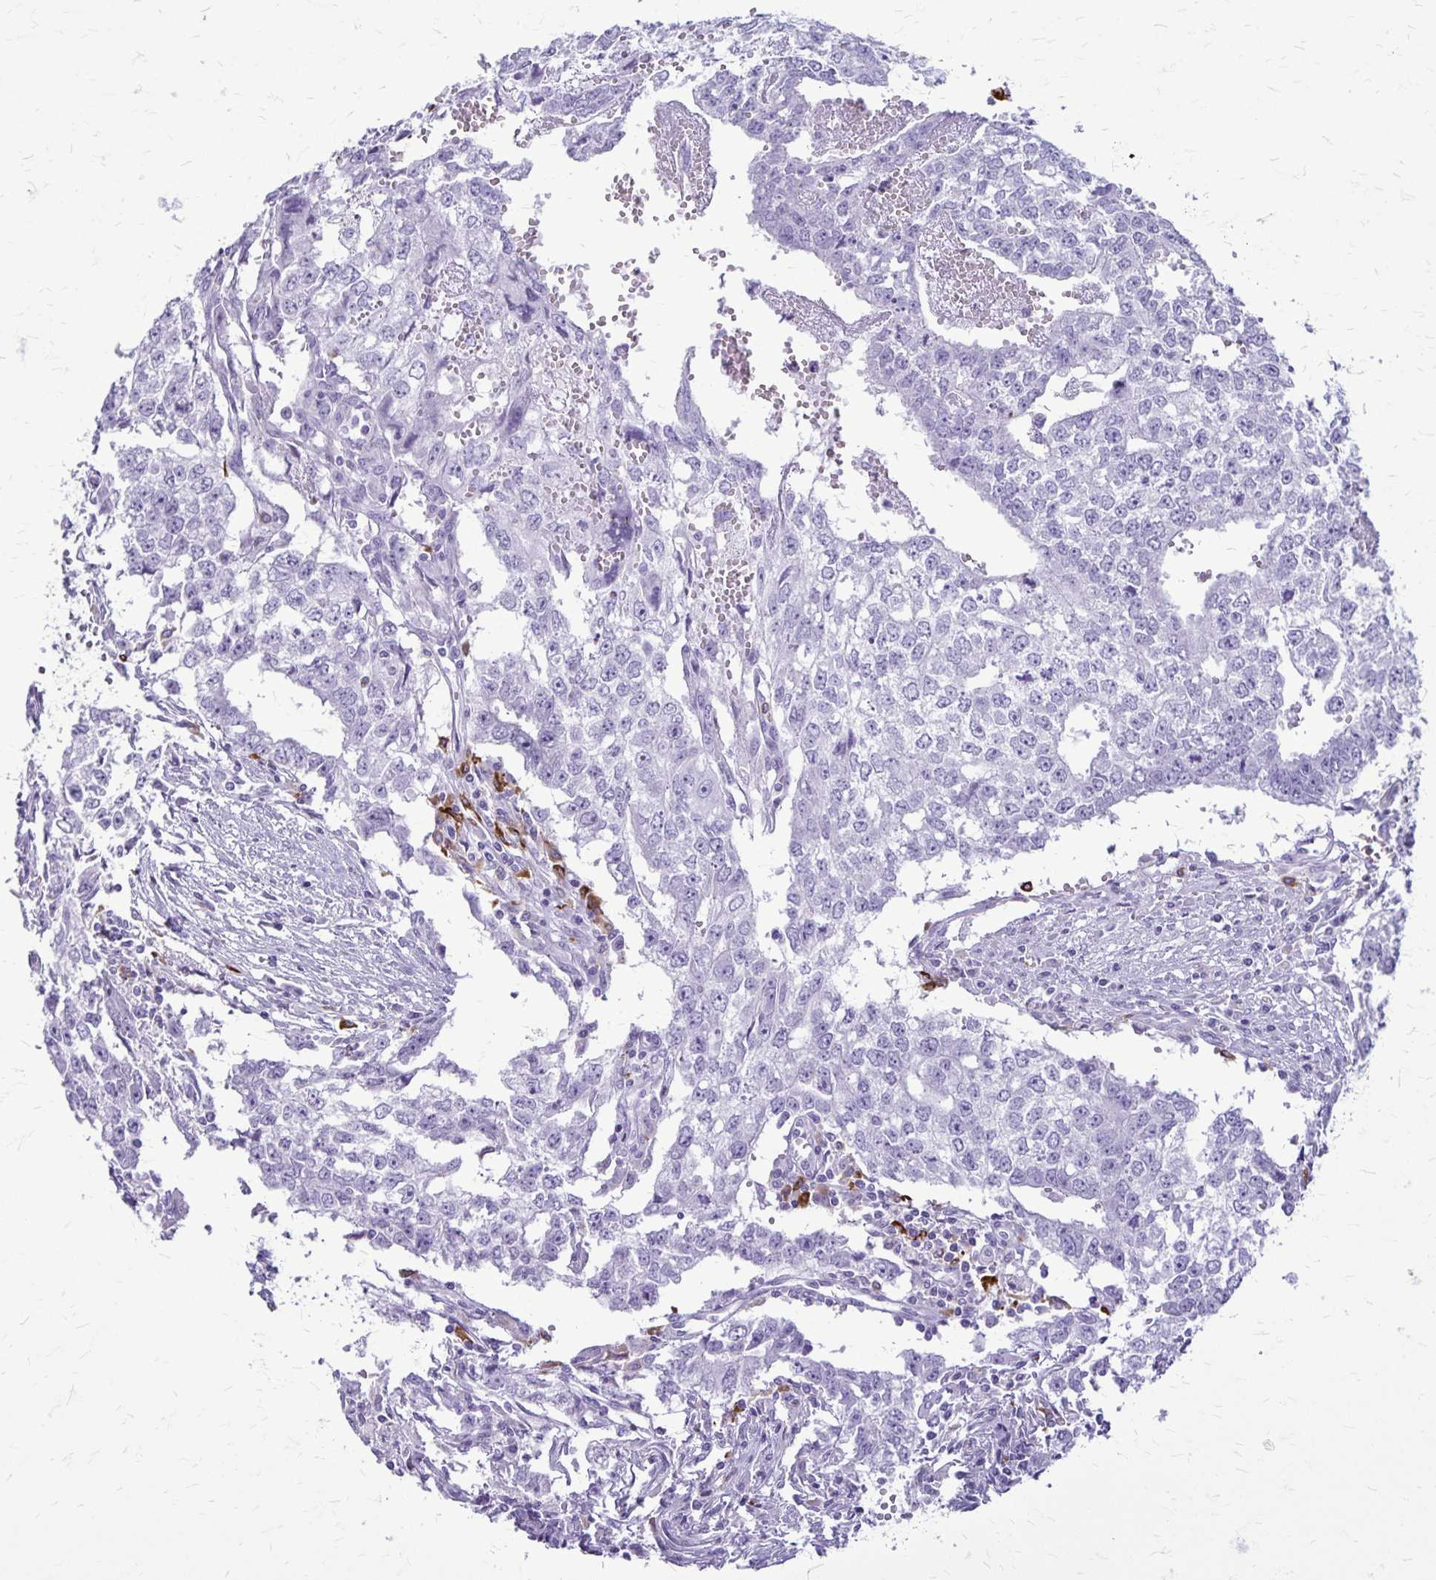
{"staining": {"intensity": "negative", "quantity": "none", "location": "none"}, "tissue": "testis cancer", "cell_type": "Tumor cells", "image_type": "cancer", "snomed": [{"axis": "morphology", "description": "Carcinoma, Embryonal, NOS"}, {"axis": "morphology", "description": "Teratoma, malignant, NOS"}, {"axis": "topography", "description": "Testis"}], "caption": "This is a micrograph of immunohistochemistry staining of testis cancer, which shows no positivity in tumor cells.", "gene": "RTN1", "patient": {"sex": "male", "age": 24}}